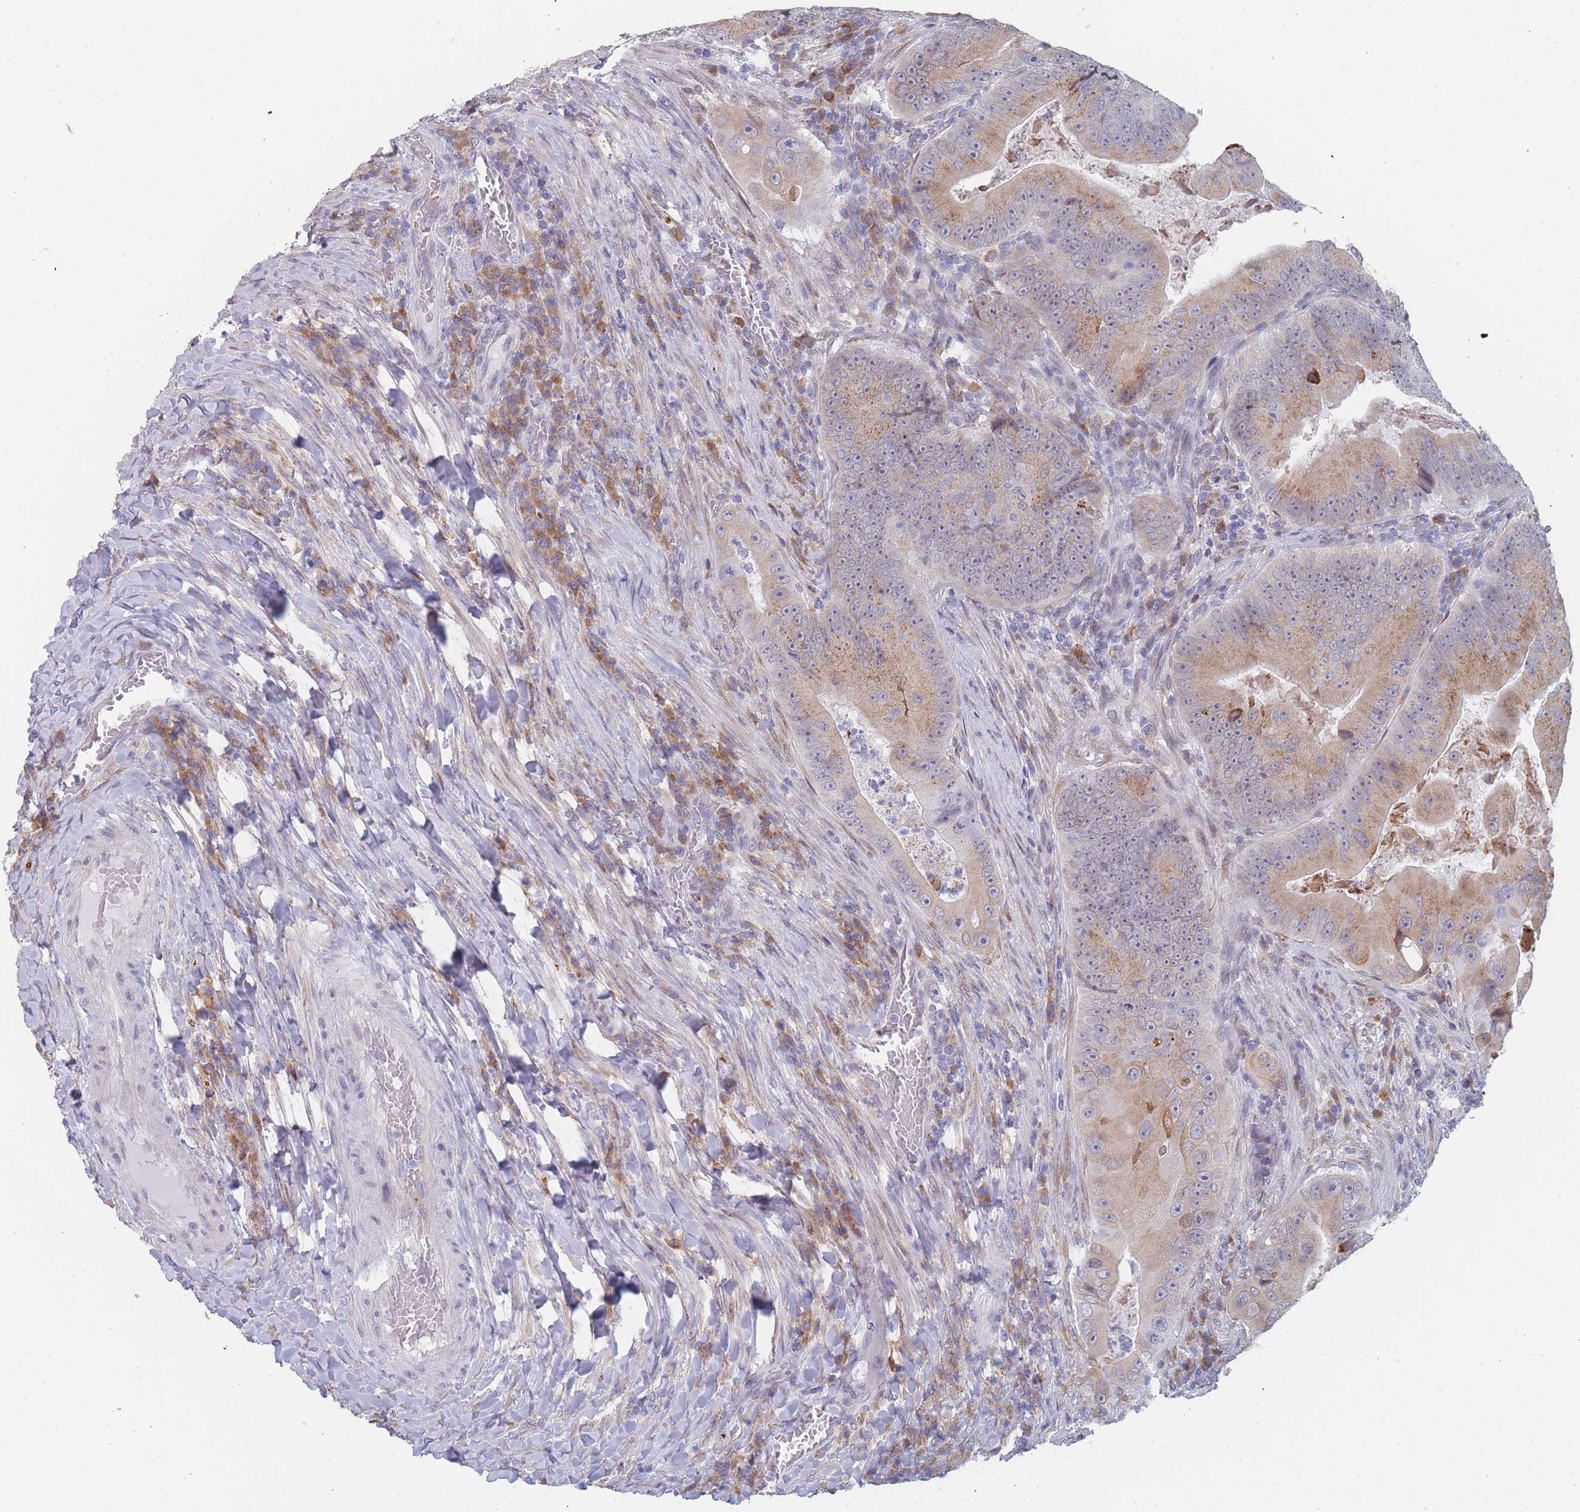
{"staining": {"intensity": "weak", "quantity": ">75%", "location": "cytoplasmic/membranous"}, "tissue": "colorectal cancer", "cell_type": "Tumor cells", "image_type": "cancer", "snomed": [{"axis": "morphology", "description": "Adenocarcinoma, NOS"}, {"axis": "topography", "description": "Colon"}], "caption": "Protein expression analysis of human adenocarcinoma (colorectal) reveals weak cytoplasmic/membranous staining in approximately >75% of tumor cells. (DAB IHC with brightfield microscopy, high magnification).", "gene": "TMED10", "patient": {"sex": "female", "age": 86}}